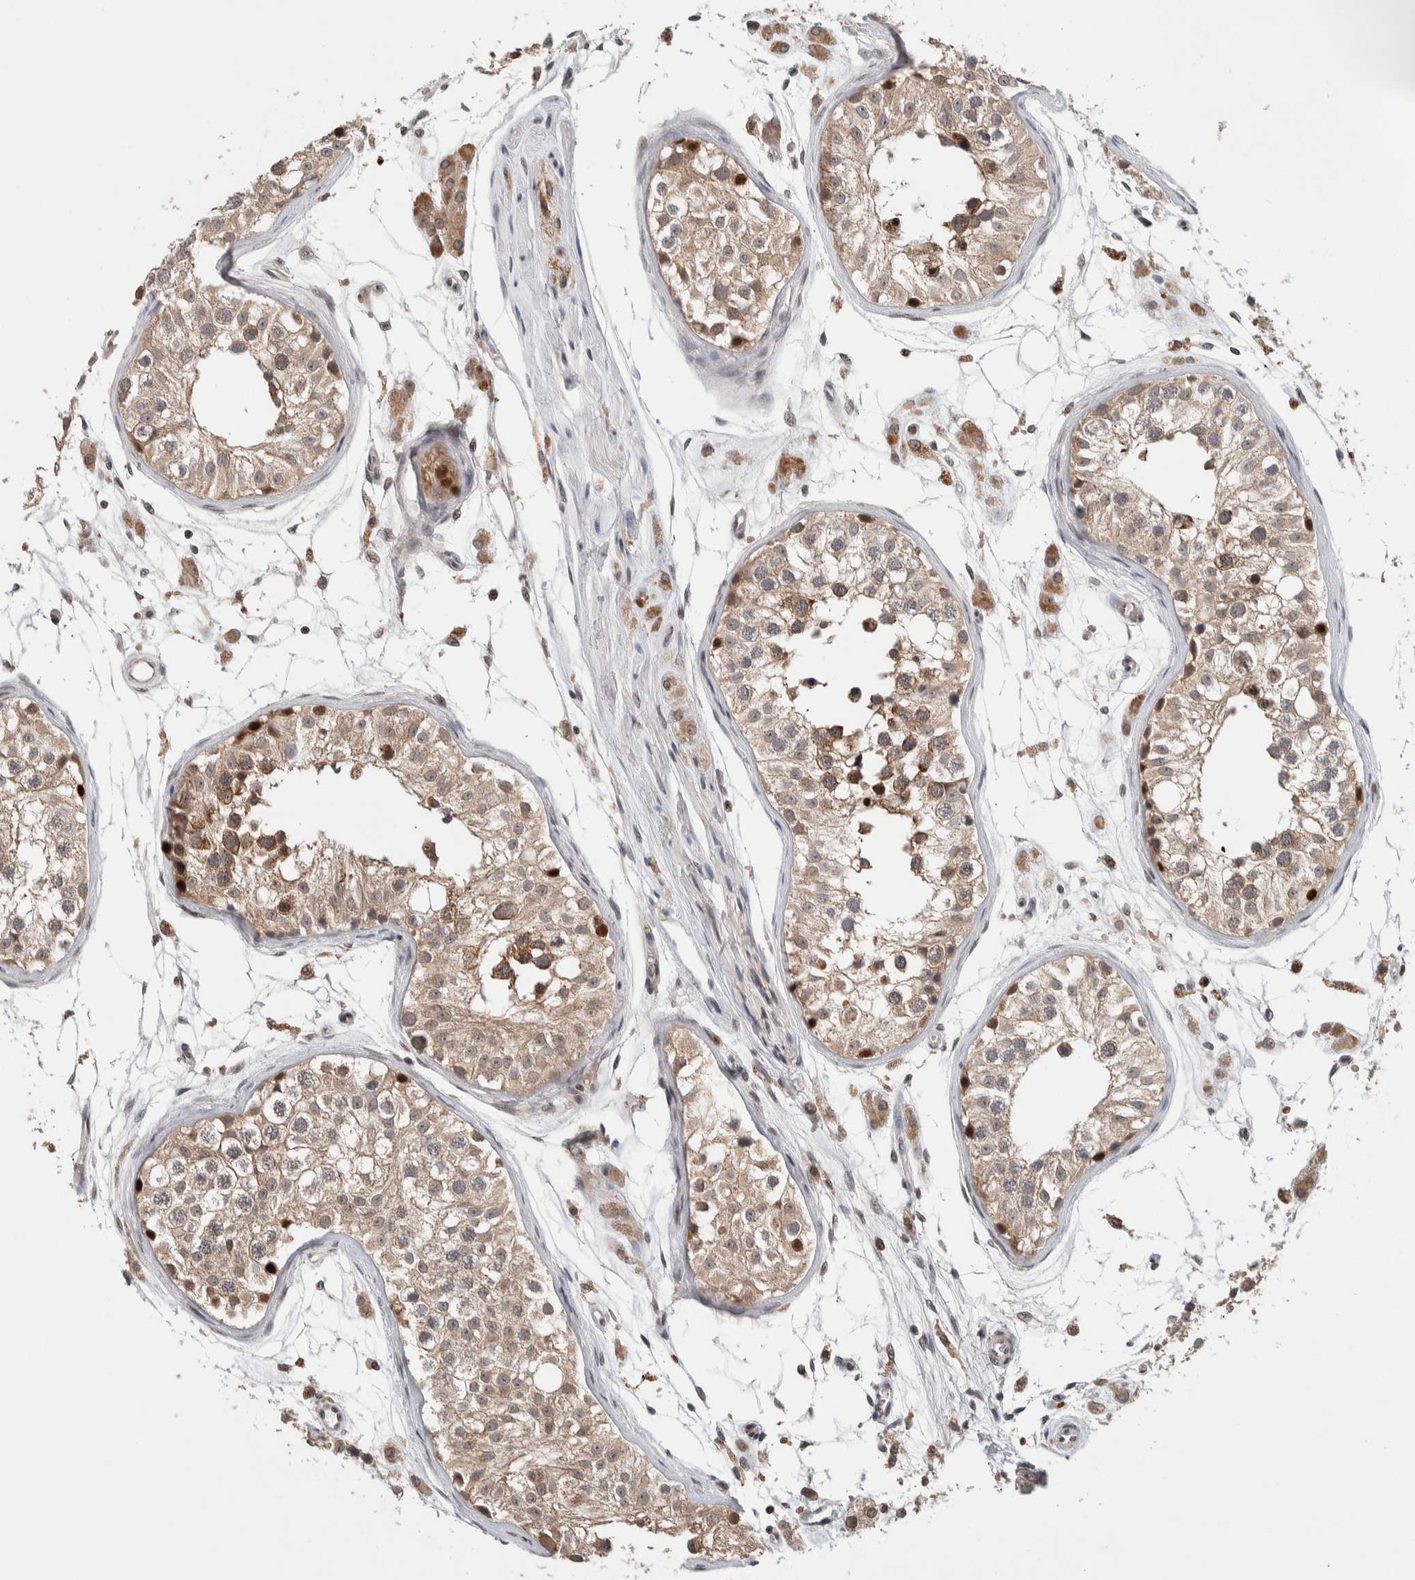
{"staining": {"intensity": "moderate", "quantity": ">75%", "location": "cytoplasmic/membranous"}, "tissue": "testis", "cell_type": "Cells in seminiferous ducts", "image_type": "normal", "snomed": [{"axis": "morphology", "description": "Normal tissue, NOS"}, {"axis": "morphology", "description": "Adenocarcinoma, metastatic, NOS"}, {"axis": "topography", "description": "Testis"}], "caption": "This is an image of immunohistochemistry staining of normal testis, which shows moderate positivity in the cytoplasmic/membranous of cells in seminiferous ducts.", "gene": "KCNK1", "patient": {"sex": "male", "age": 26}}